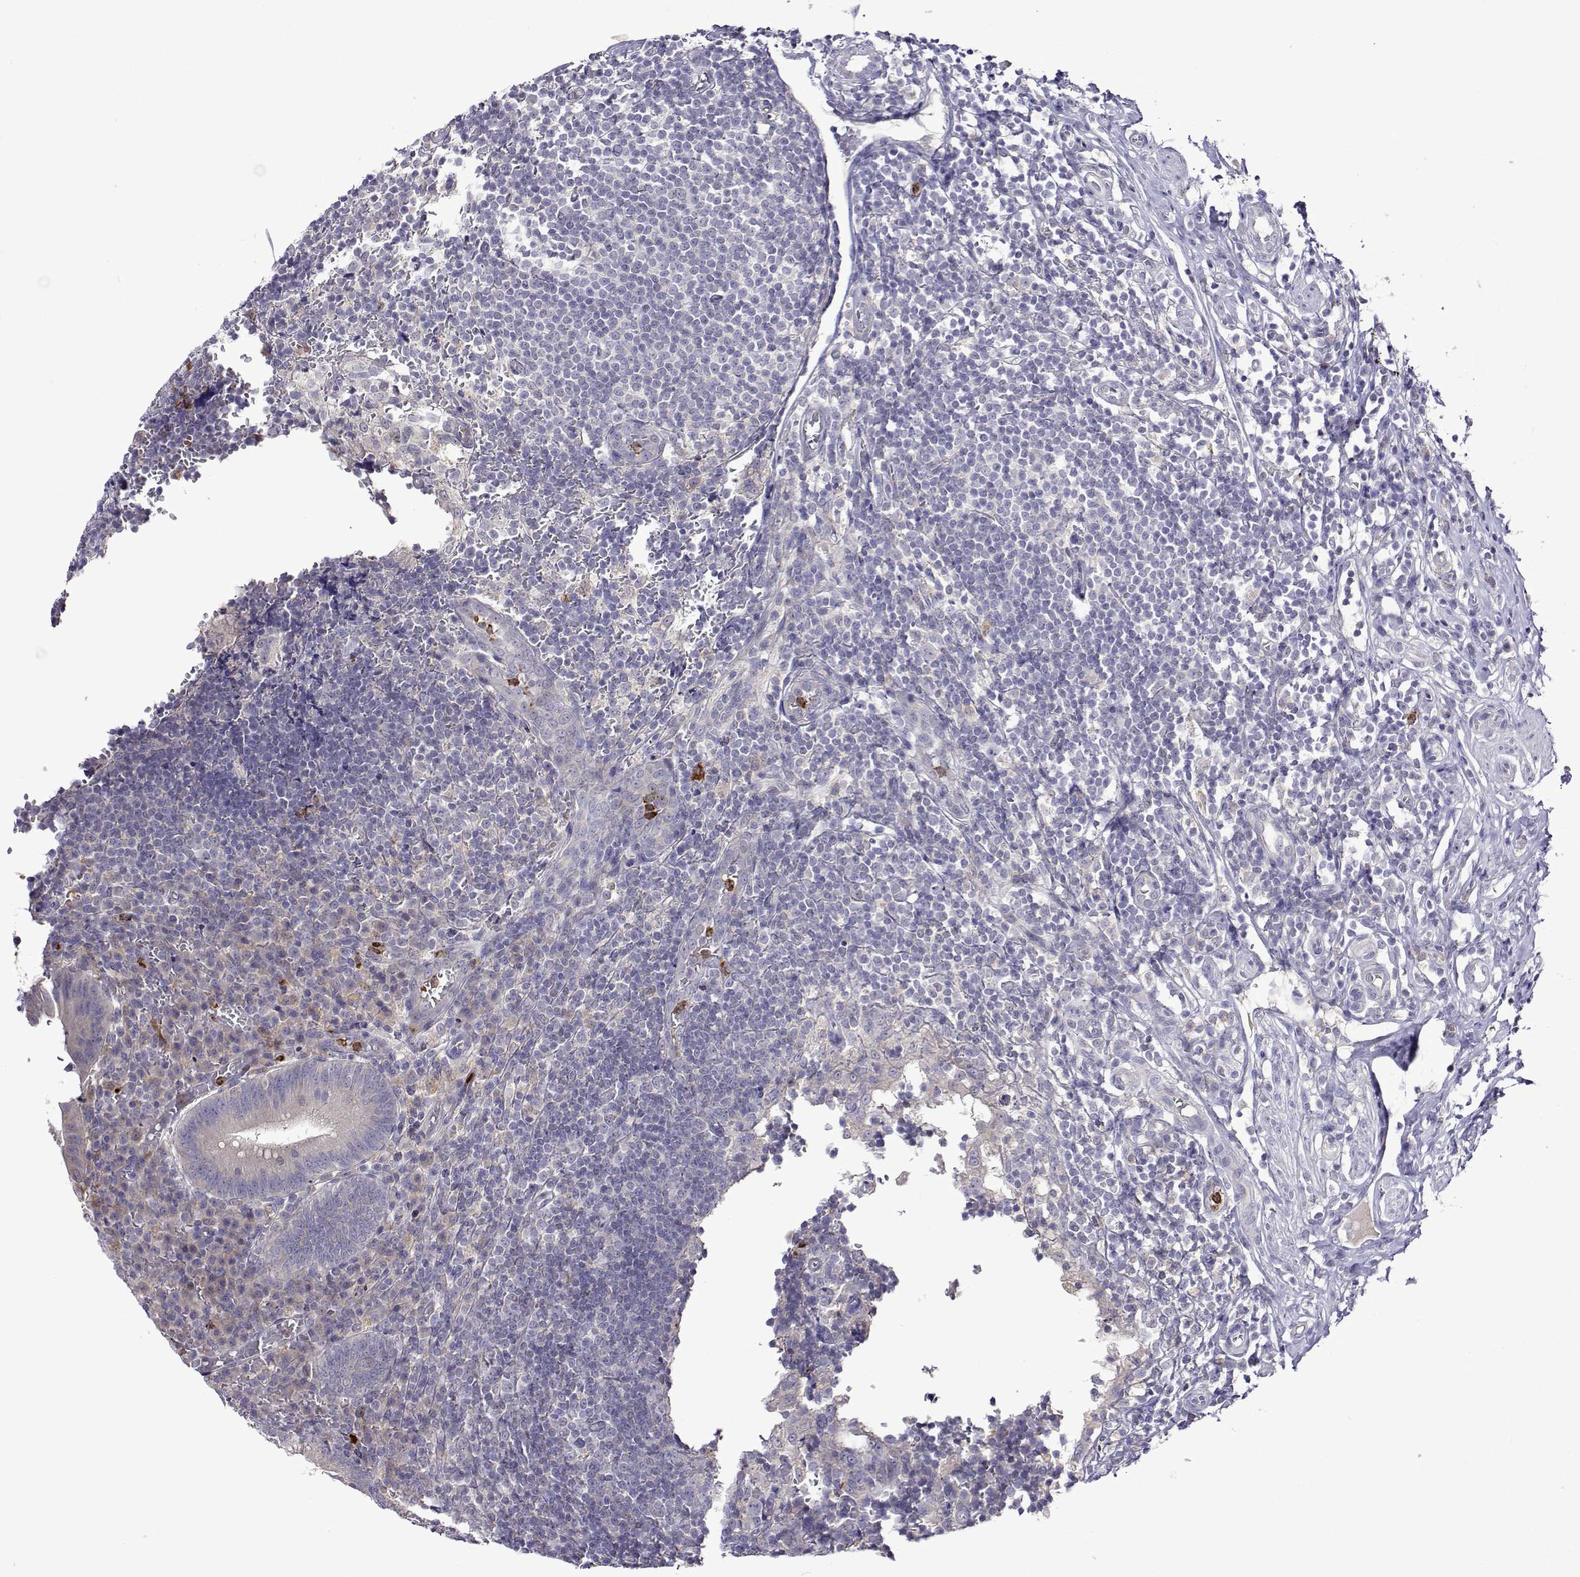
{"staining": {"intensity": "moderate", "quantity": "<25%", "location": "cytoplasmic/membranous"}, "tissue": "appendix", "cell_type": "Glandular cells", "image_type": "normal", "snomed": [{"axis": "morphology", "description": "Normal tissue, NOS"}, {"axis": "topography", "description": "Appendix"}], "caption": "Human appendix stained for a protein (brown) displays moderate cytoplasmic/membranous positive positivity in approximately <25% of glandular cells.", "gene": "SULT2A1", "patient": {"sex": "male", "age": 18}}